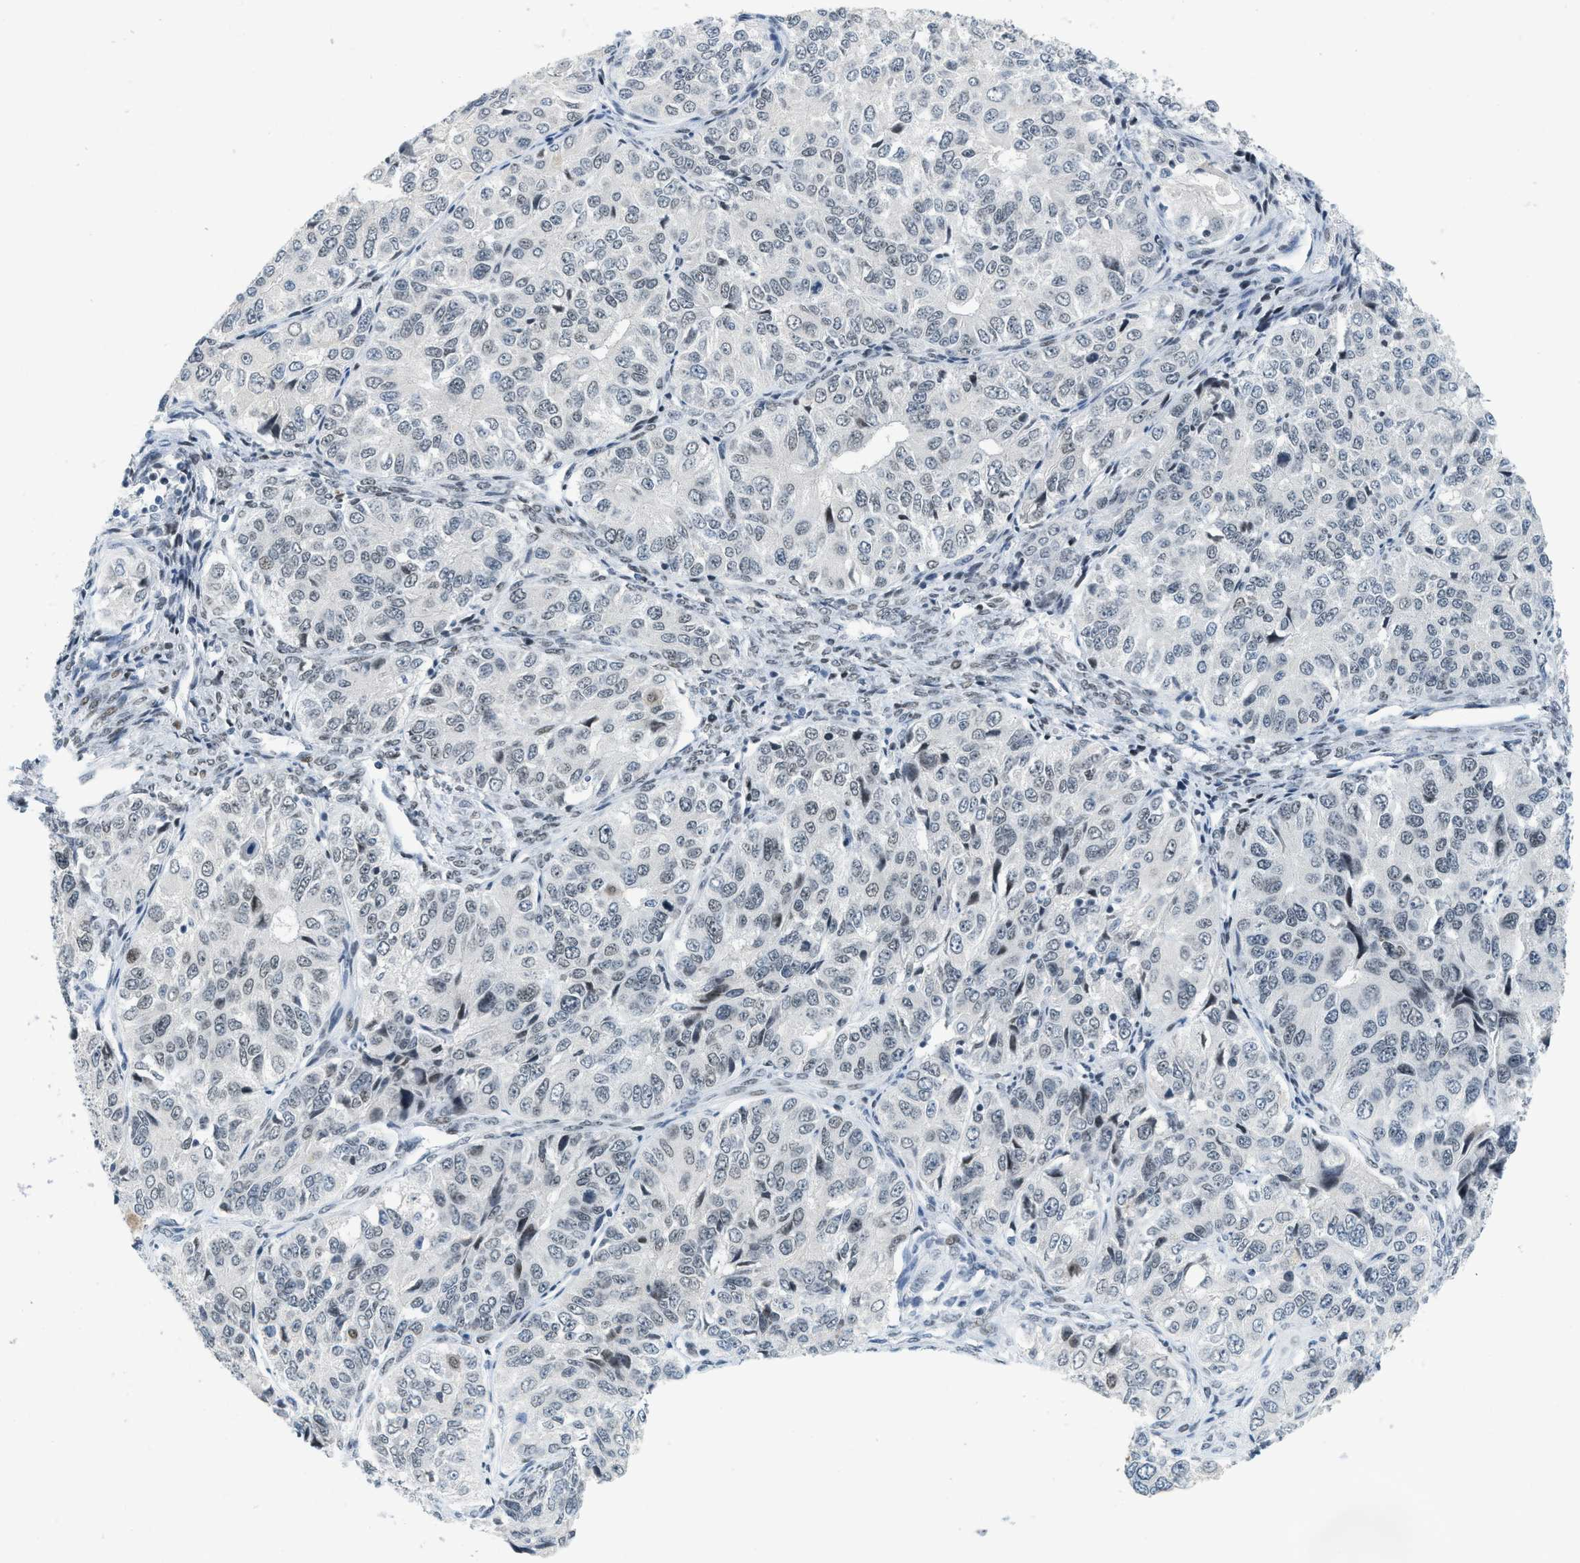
{"staining": {"intensity": "negative", "quantity": "none", "location": "none"}, "tissue": "ovarian cancer", "cell_type": "Tumor cells", "image_type": "cancer", "snomed": [{"axis": "morphology", "description": "Carcinoma, endometroid"}, {"axis": "topography", "description": "Ovary"}], "caption": "The histopathology image demonstrates no significant expression in tumor cells of ovarian endometroid carcinoma.", "gene": "PBX1", "patient": {"sex": "female", "age": 51}}